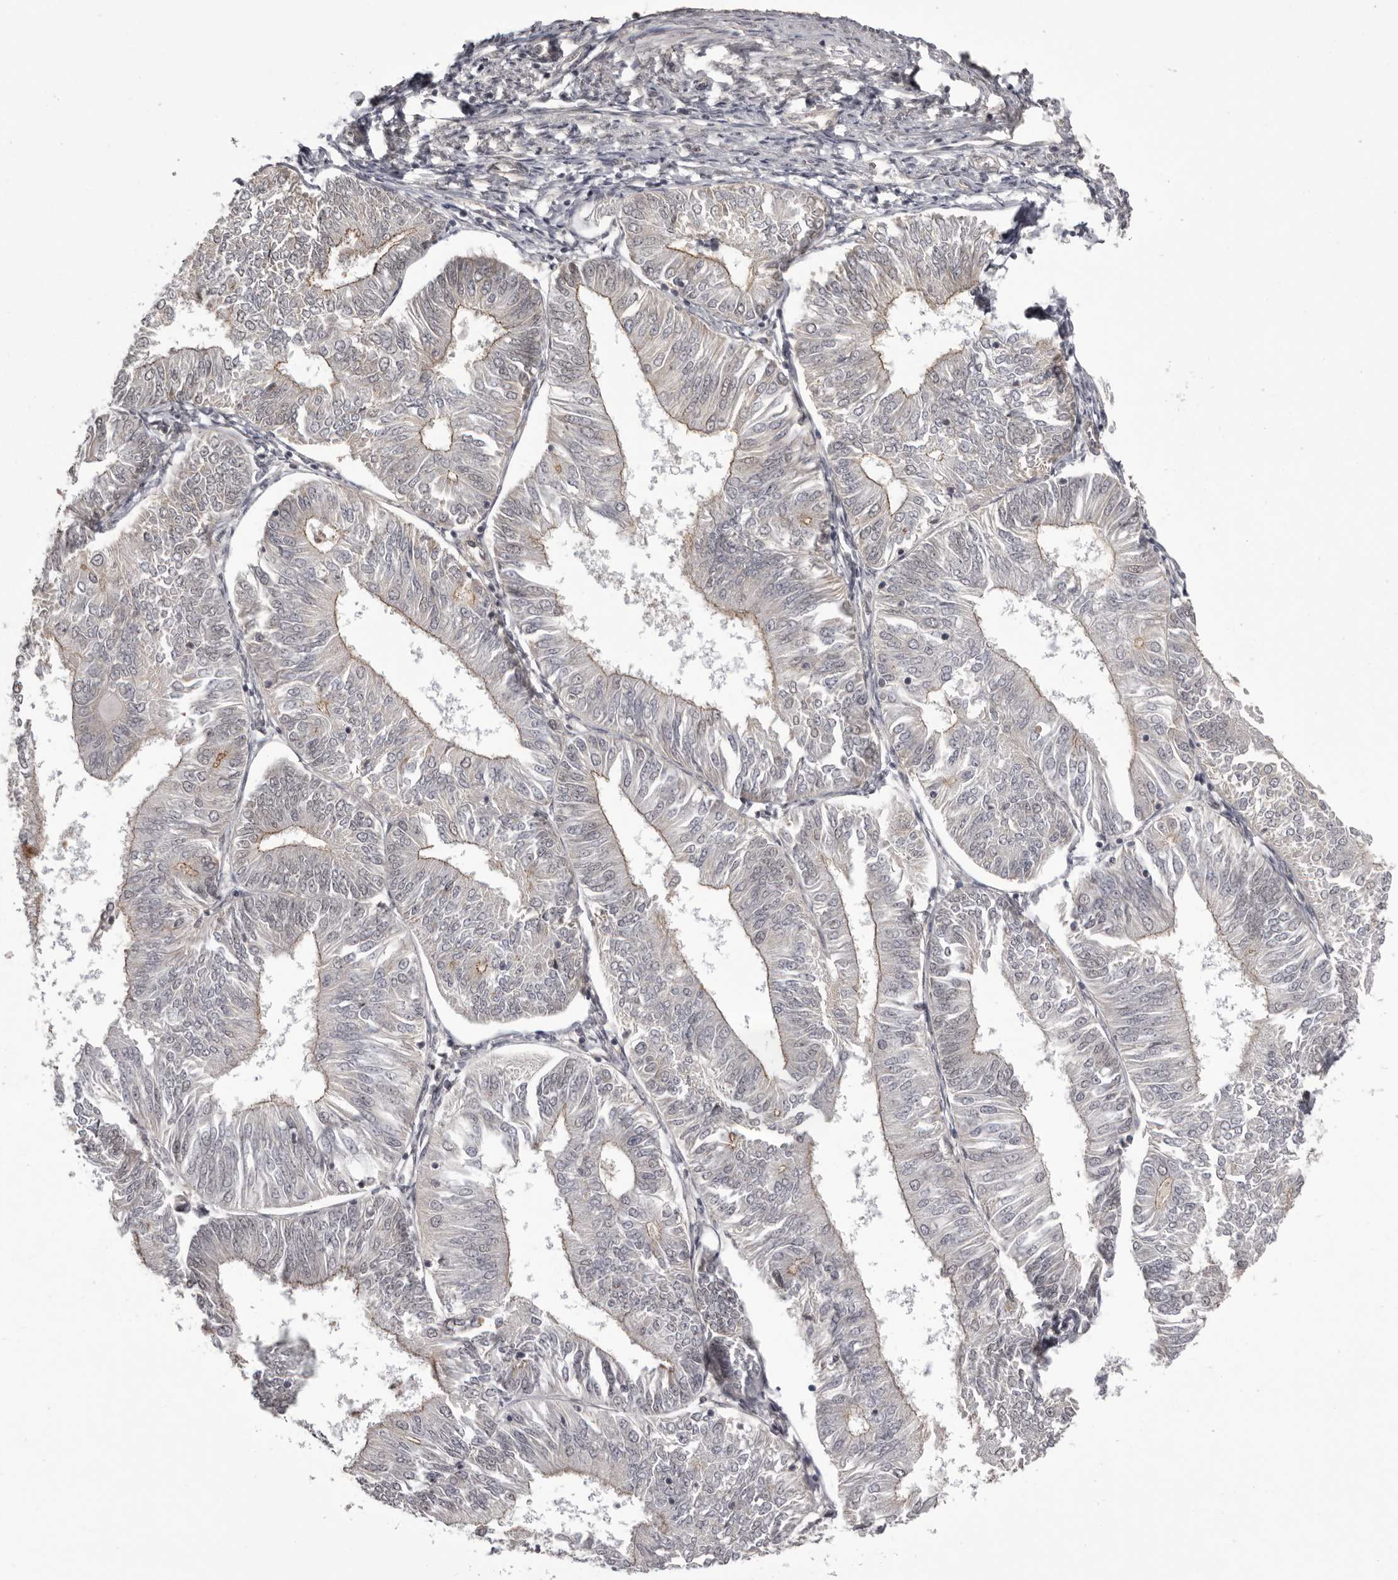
{"staining": {"intensity": "negative", "quantity": "none", "location": "none"}, "tissue": "endometrial cancer", "cell_type": "Tumor cells", "image_type": "cancer", "snomed": [{"axis": "morphology", "description": "Adenocarcinoma, NOS"}, {"axis": "topography", "description": "Endometrium"}], "caption": "Human endometrial cancer (adenocarcinoma) stained for a protein using immunohistochemistry (IHC) displays no positivity in tumor cells.", "gene": "RNF2", "patient": {"sex": "female", "age": 58}}